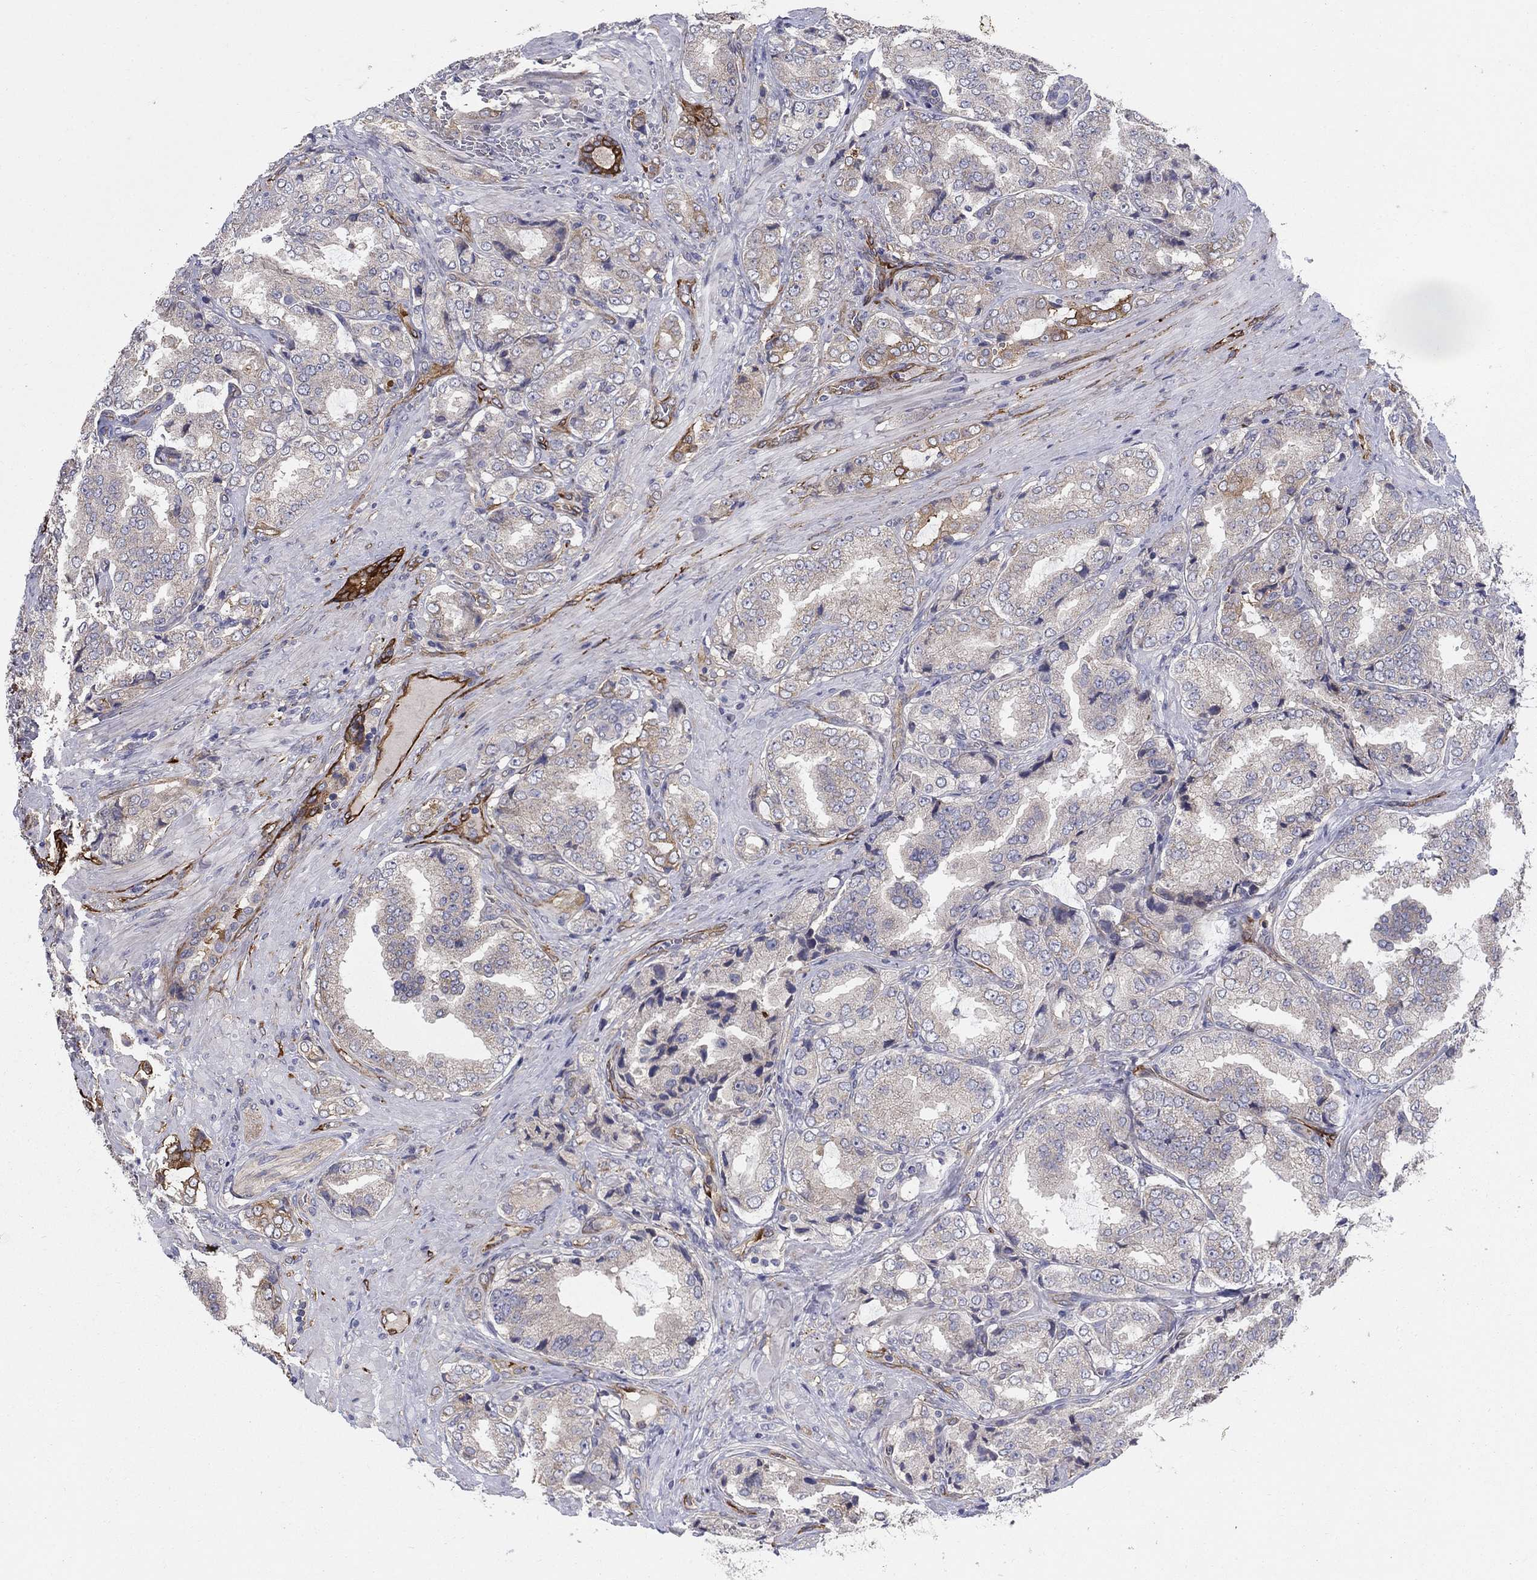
{"staining": {"intensity": "negative", "quantity": "none", "location": "none"}, "tissue": "prostate cancer", "cell_type": "Tumor cells", "image_type": "cancer", "snomed": [{"axis": "morphology", "description": "Adenocarcinoma, NOS"}, {"axis": "topography", "description": "Prostate"}], "caption": "Tumor cells show no significant protein expression in prostate cancer (adenocarcinoma). The staining was performed using DAB (3,3'-diaminobenzidine) to visualize the protein expression in brown, while the nuclei were stained in blue with hematoxylin (Magnification: 20x).", "gene": "EMP2", "patient": {"sex": "male", "age": 65}}